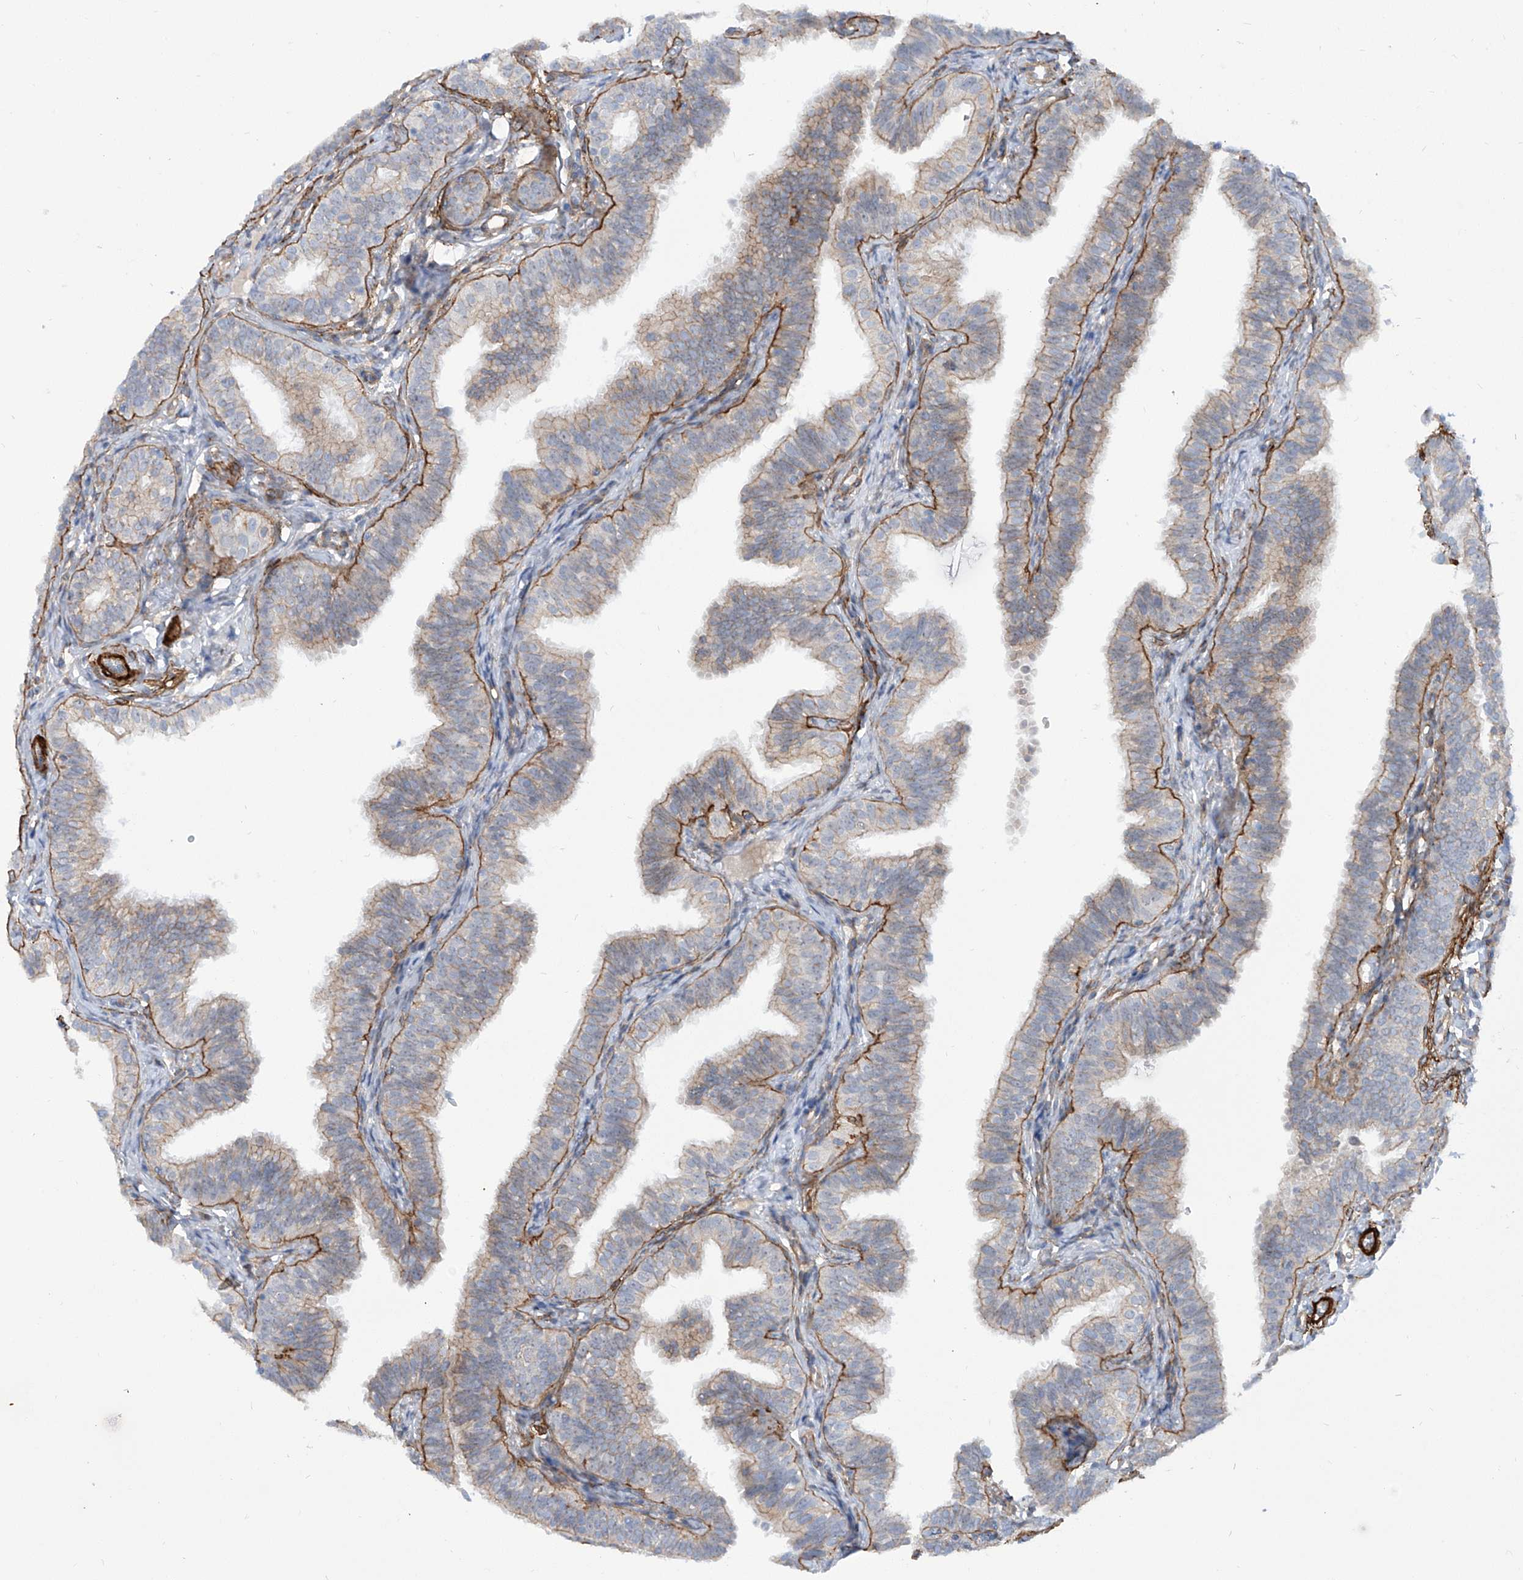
{"staining": {"intensity": "moderate", "quantity": "25%-75%", "location": "cytoplasmic/membranous"}, "tissue": "fallopian tube", "cell_type": "Glandular cells", "image_type": "normal", "snomed": [{"axis": "morphology", "description": "Normal tissue, NOS"}, {"axis": "topography", "description": "Fallopian tube"}], "caption": "Moderate cytoplasmic/membranous protein expression is identified in about 25%-75% of glandular cells in fallopian tube. The staining was performed using DAB (3,3'-diaminobenzidine) to visualize the protein expression in brown, while the nuclei were stained in blue with hematoxylin (Magnification: 20x).", "gene": "ZNF490", "patient": {"sex": "female", "age": 35}}